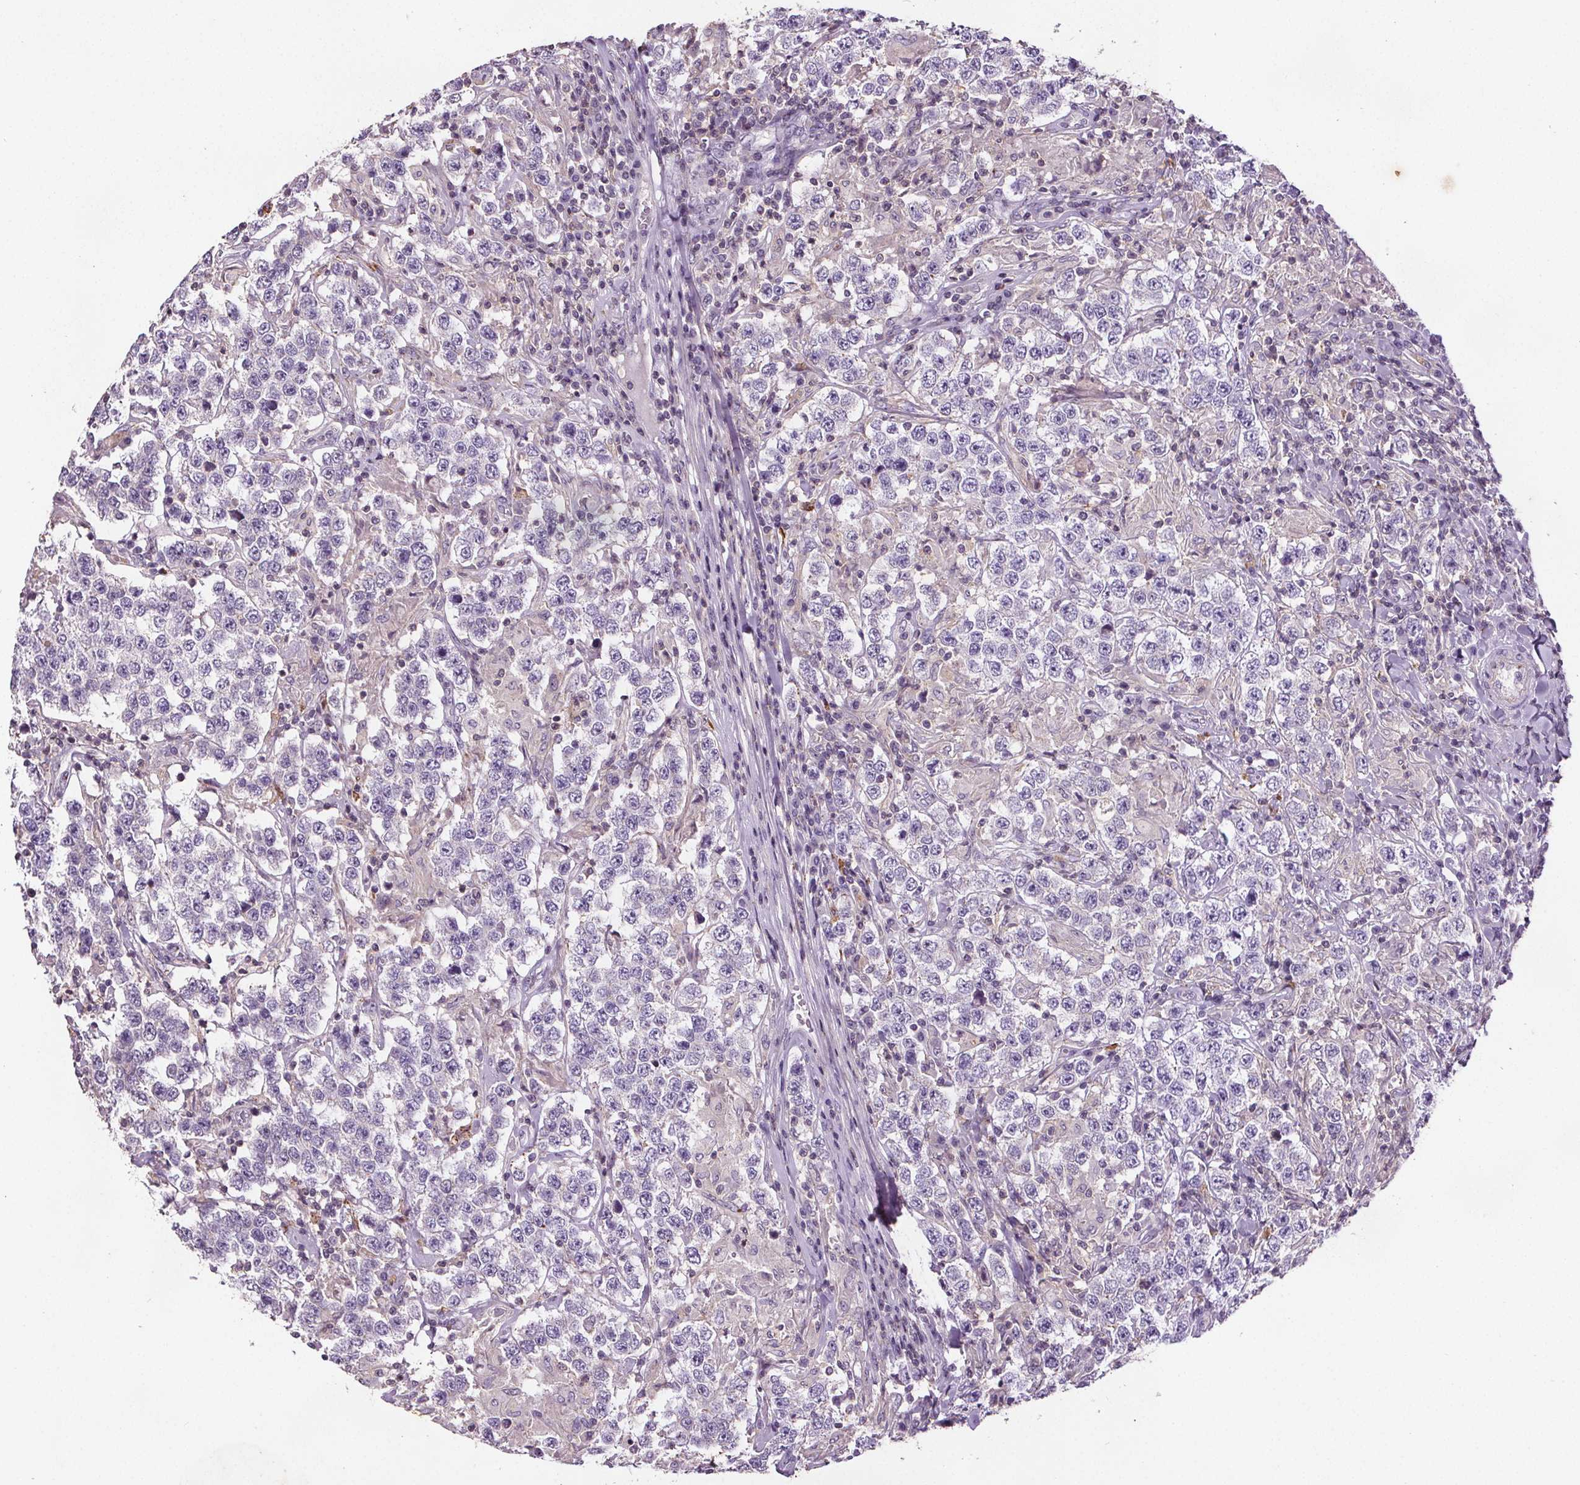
{"staining": {"intensity": "negative", "quantity": "none", "location": "none"}, "tissue": "testis cancer", "cell_type": "Tumor cells", "image_type": "cancer", "snomed": [{"axis": "morphology", "description": "Seminoma, NOS"}, {"axis": "morphology", "description": "Carcinoma, Embryonal, NOS"}, {"axis": "topography", "description": "Testis"}], "caption": "High power microscopy image of an IHC micrograph of testis cancer, revealing no significant positivity in tumor cells.", "gene": "C19orf84", "patient": {"sex": "male", "age": 41}}